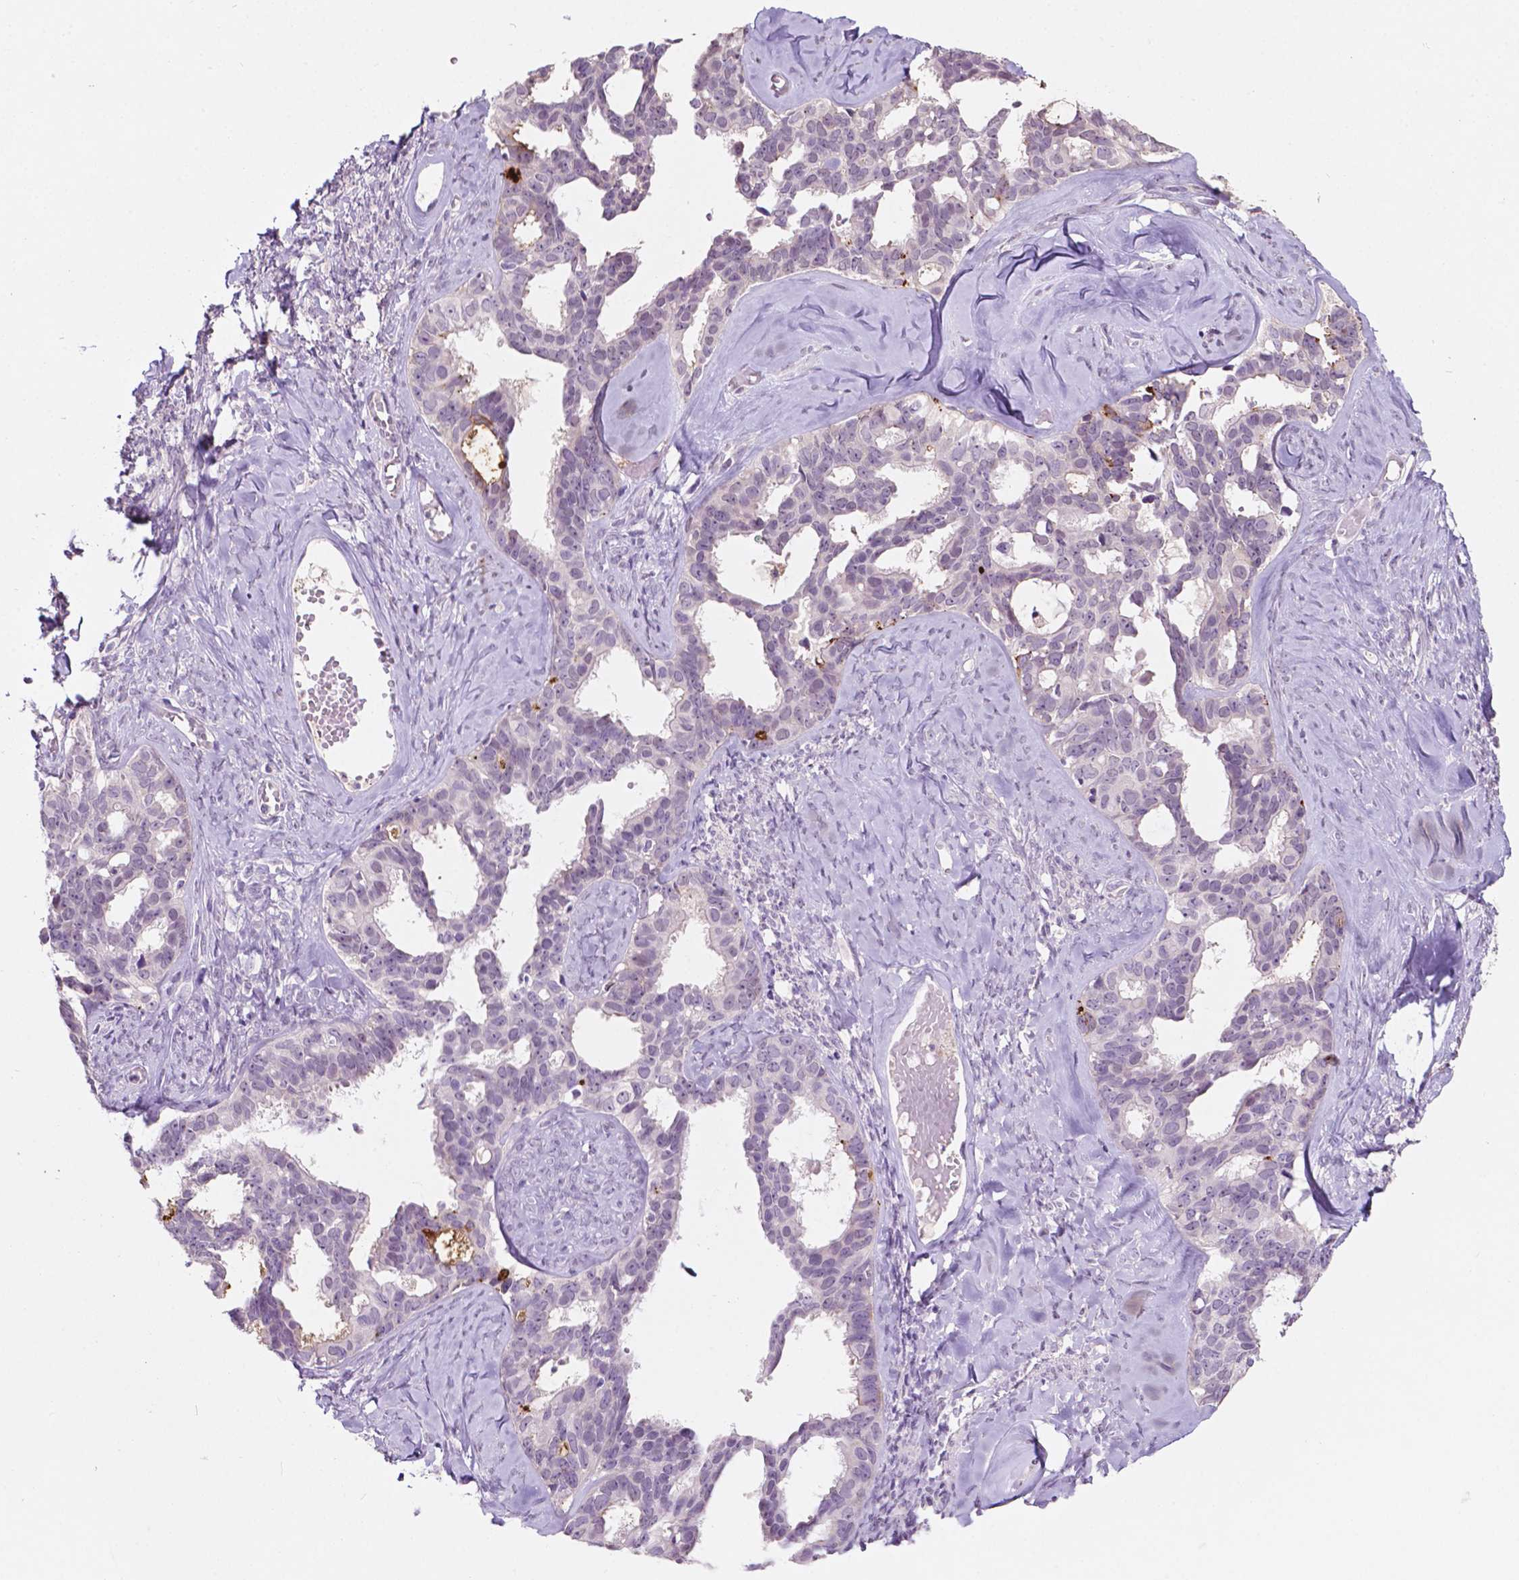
{"staining": {"intensity": "negative", "quantity": "none", "location": "none"}, "tissue": "ovarian cancer", "cell_type": "Tumor cells", "image_type": "cancer", "snomed": [{"axis": "morphology", "description": "Cystadenocarcinoma, serous, NOS"}, {"axis": "topography", "description": "Ovary"}], "caption": "High magnification brightfield microscopy of serous cystadenocarcinoma (ovarian) stained with DAB (brown) and counterstained with hematoxylin (blue): tumor cells show no significant staining.", "gene": "TM6SF2", "patient": {"sex": "female", "age": 69}}